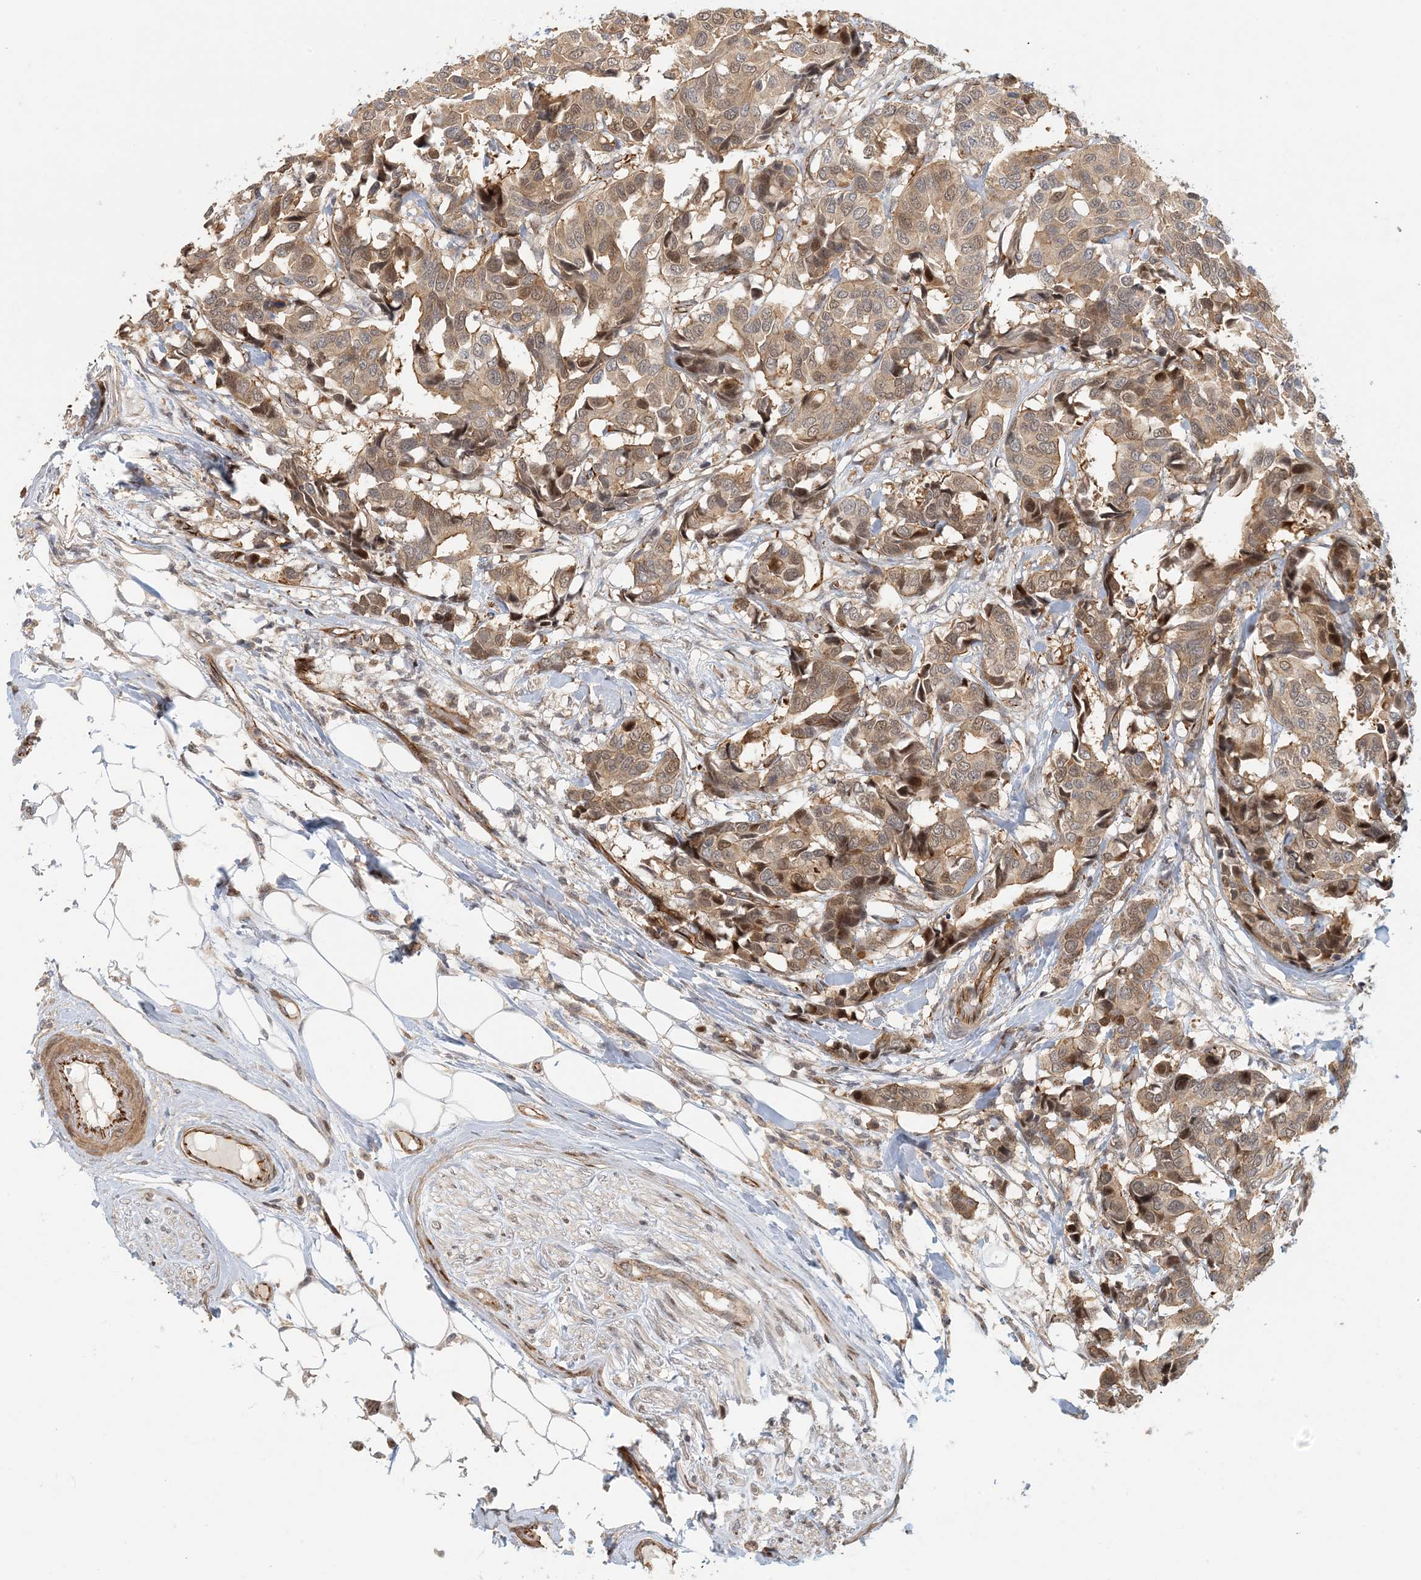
{"staining": {"intensity": "weak", "quantity": ">75%", "location": "cytoplasmic/membranous,nuclear"}, "tissue": "breast cancer", "cell_type": "Tumor cells", "image_type": "cancer", "snomed": [{"axis": "morphology", "description": "Duct carcinoma"}, {"axis": "topography", "description": "Breast"}], "caption": "Immunohistochemistry (IHC) of breast cancer (intraductal carcinoma) shows low levels of weak cytoplasmic/membranous and nuclear staining in approximately >75% of tumor cells.", "gene": "MAPKBP1", "patient": {"sex": "female", "age": 87}}